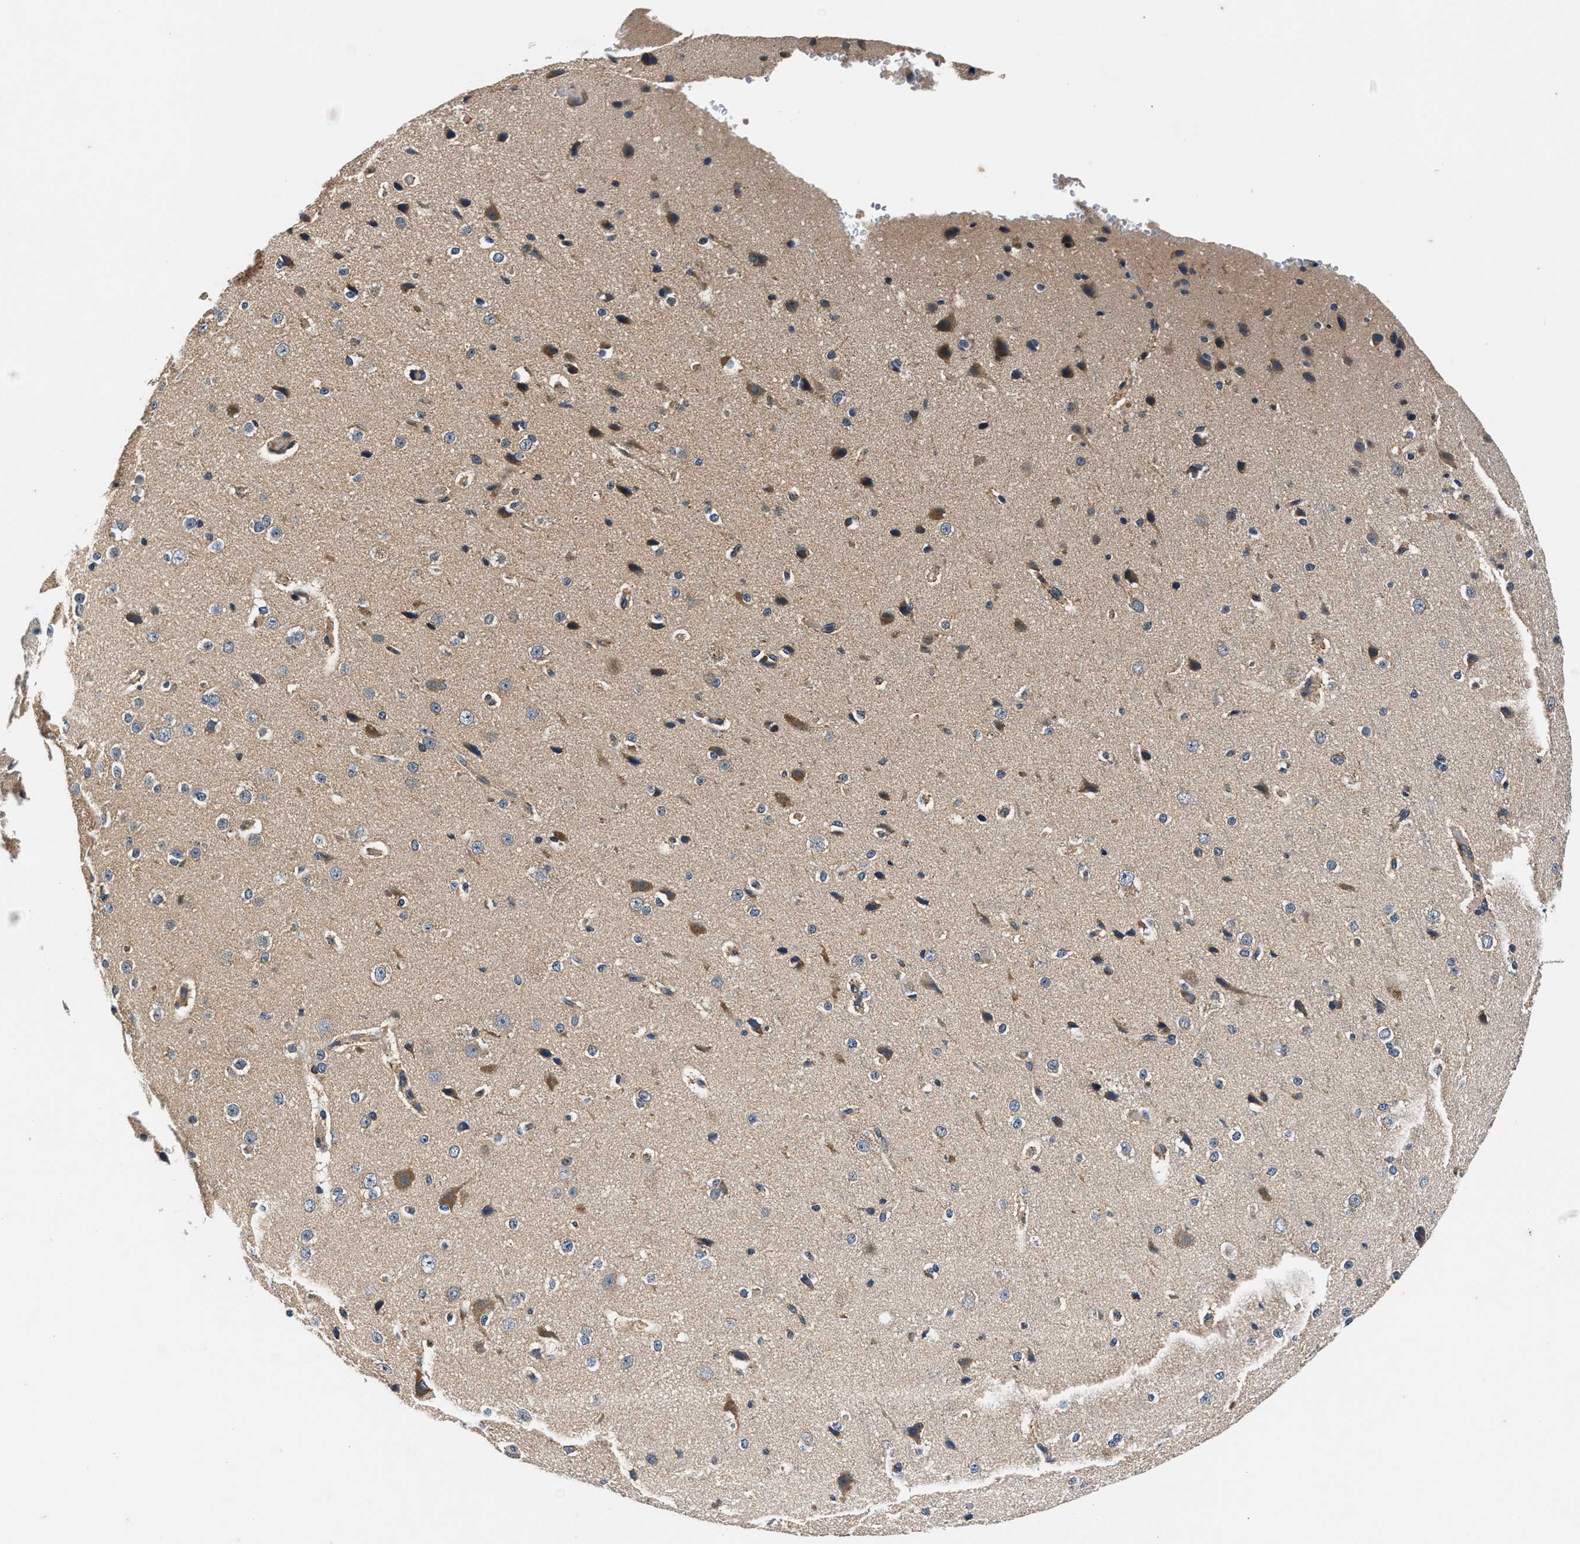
{"staining": {"intensity": "weak", "quantity": ">75%", "location": "cytoplasmic/membranous"}, "tissue": "cerebral cortex", "cell_type": "Endothelial cells", "image_type": "normal", "snomed": [{"axis": "morphology", "description": "Normal tissue, NOS"}, {"axis": "morphology", "description": "Developmental malformation"}, {"axis": "topography", "description": "Cerebral cortex"}], "caption": "Immunohistochemistry (IHC) histopathology image of normal cerebral cortex: human cerebral cortex stained using immunohistochemistry reveals low levels of weak protein expression localized specifically in the cytoplasmic/membranous of endothelial cells, appearing as a cytoplasmic/membranous brown color.", "gene": "IMMT", "patient": {"sex": "female", "age": 30}}